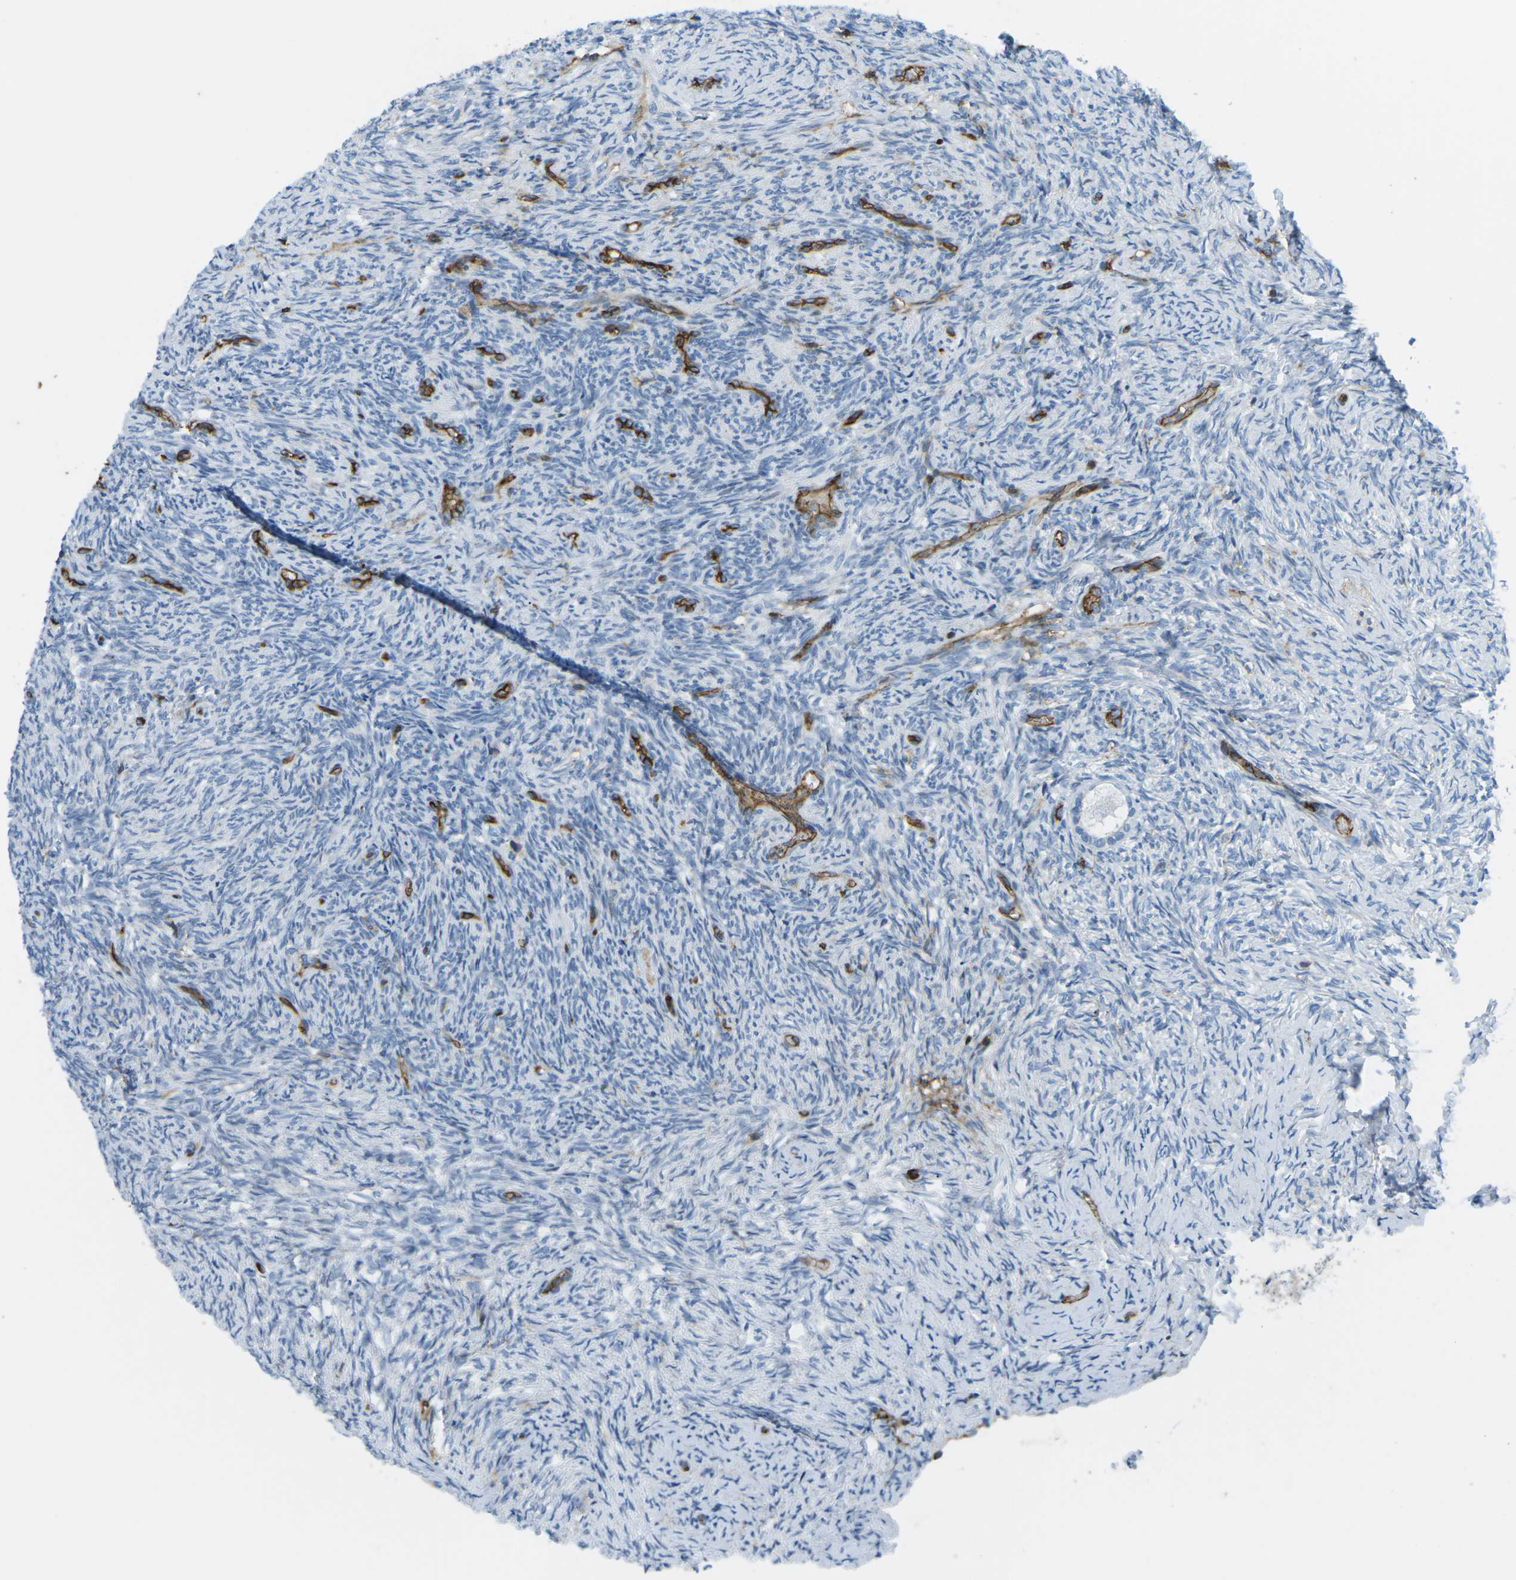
{"staining": {"intensity": "negative", "quantity": "none", "location": "none"}, "tissue": "ovary", "cell_type": "Follicle cells", "image_type": "normal", "snomed": [{"axis": "morphology", "description": "Normal tissue, NOS"}, {"axis": "topography", "description": "Ovary"}], "caption": "A high-resolution histopathology image shows IHC staining of normal ovary, which reveals no significant expression in follicle cells.", "gene": "HLA", "patient": {"sex": "female", "age": 41}}